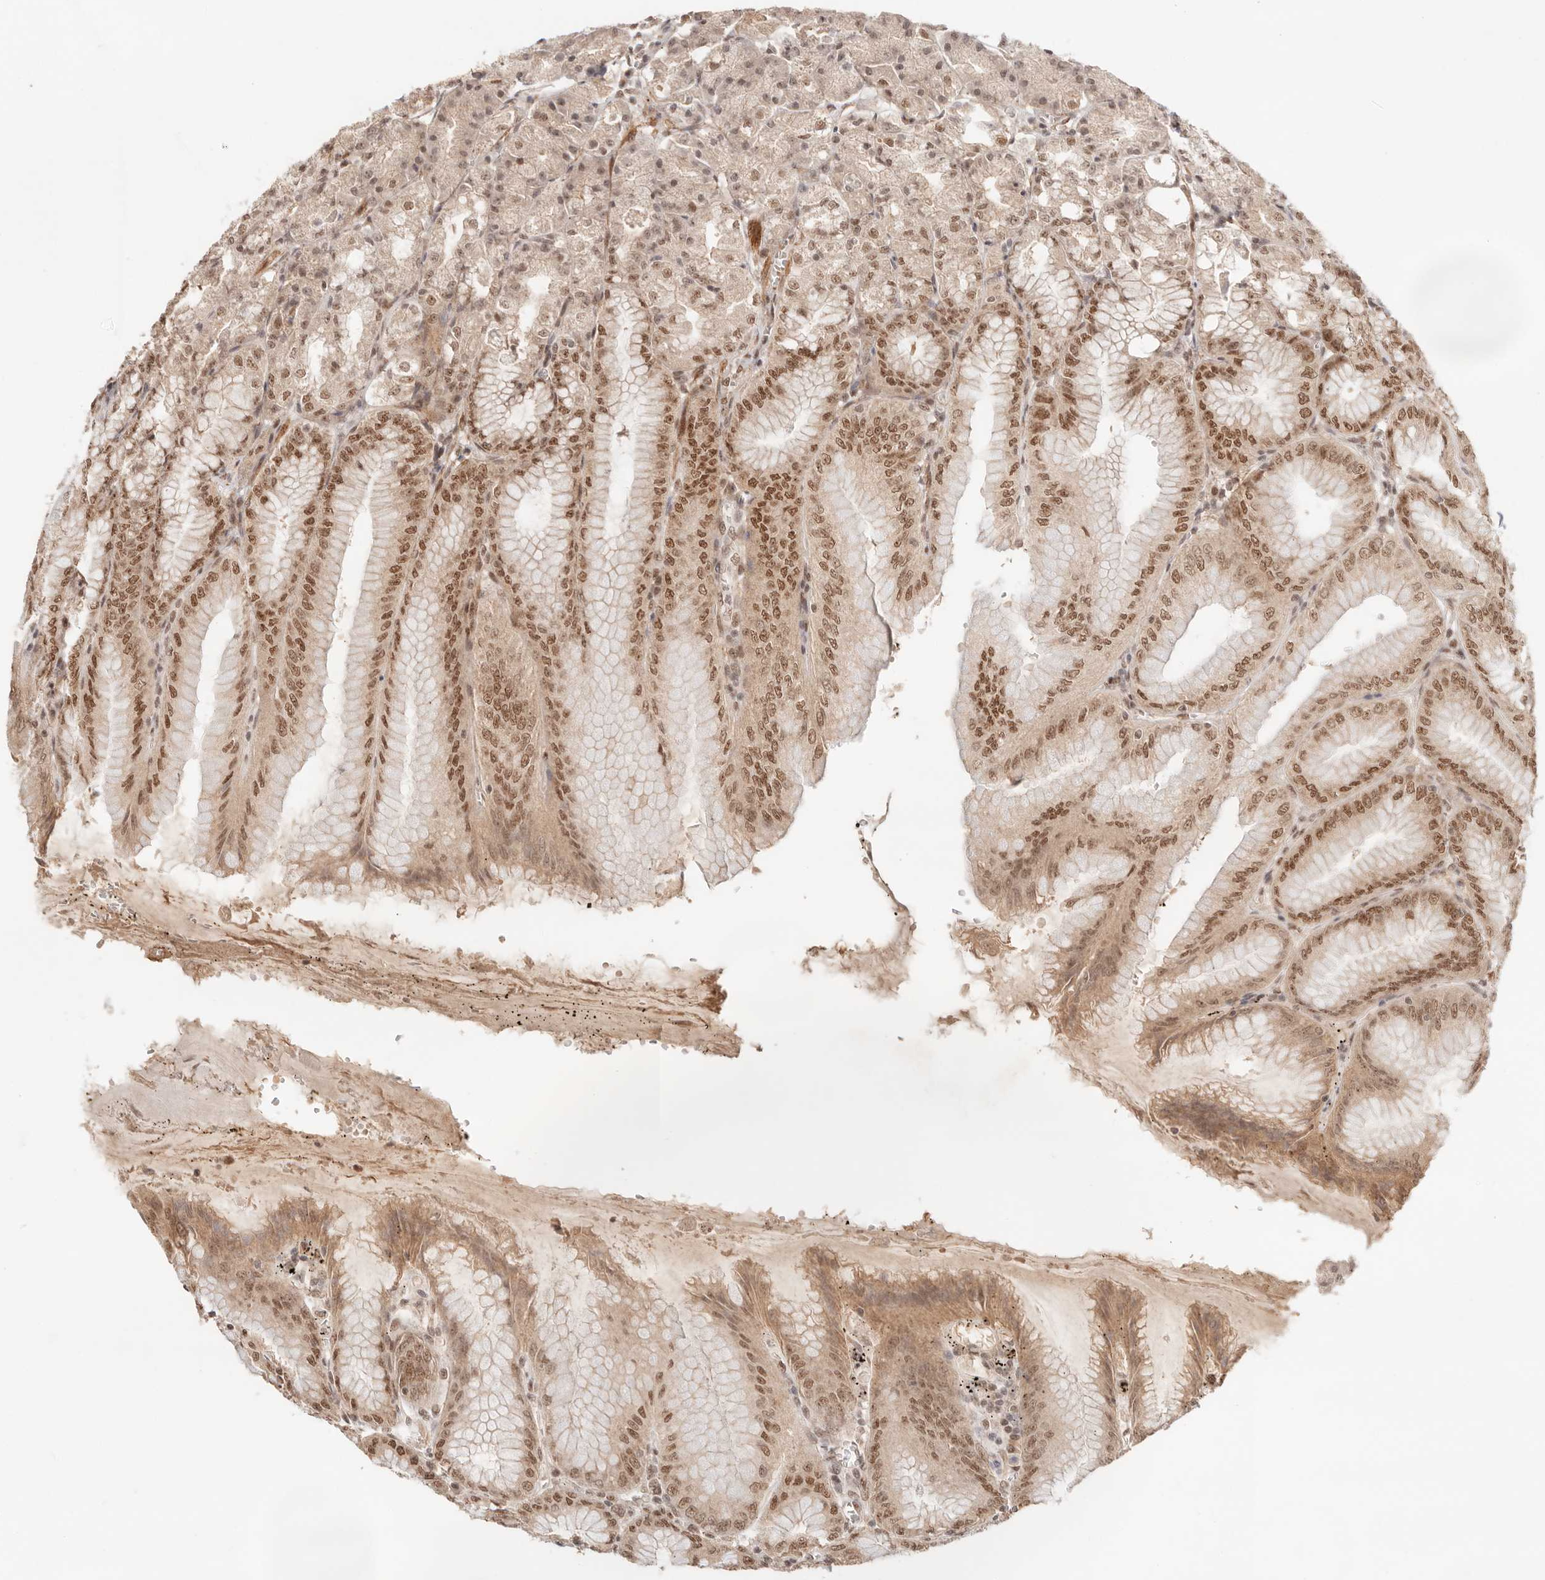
{"staining": {"intensity": "strong", "quantity": ">75%", "location": "nuclear"}, "tissue": "stomach", "cell_type": "Glandular cells", "image_type": "normal", "snomed": [{"axis": "morphology", "description": "Normal tissue, NOS"}, {"axis": "topography", "description": "Stomach, lower"}], "caption": "Immunohistochemical staining of unremarkable stomach shows >75% levels of strong nuclear protein positivity in about >75% of glandular cells.", "gene": "GTF2E2", "patient": {"sex": "male", "age": 71}}